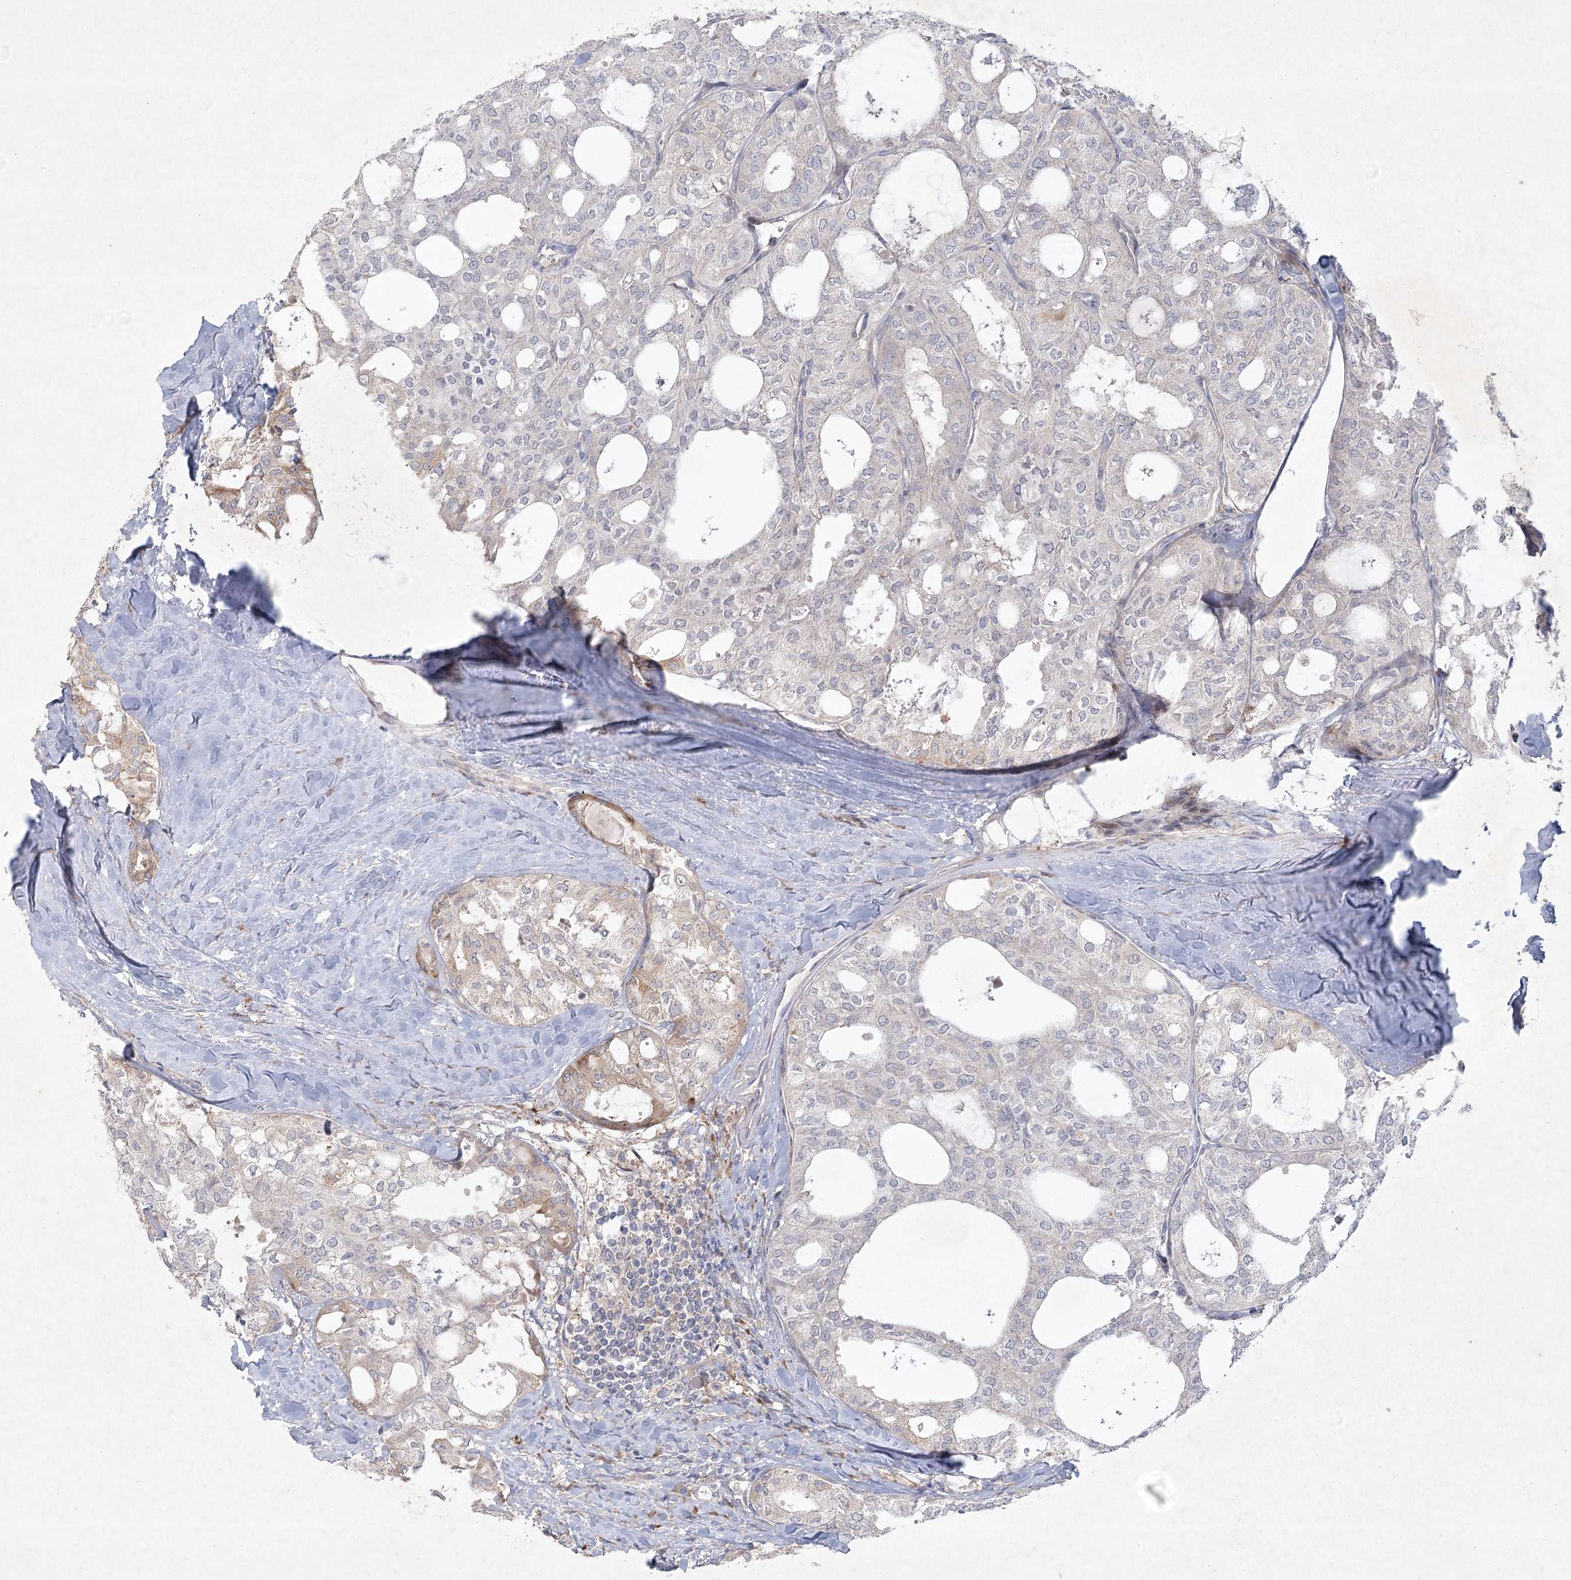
{"staining": {"intensity": "weak", "quantity": "<25%", "location": "cytoplasmic/membranous"}, "tissue": "thyroid cancer", "cell_type": "Tumor cells", "image_type": "cancer", "snomed": [{"axis": "morphology", "description": "Follicular adenoma carcinoma, NOS"}, {"axis": "topography", "description": "Thyroid gland"}], "caption": "High magnification brightfield microscopy of thyroid cancer (follicular adenoma carcinoma) stained with DAB (3,3'-diaminobenzidine) (brown) and counterstained with hematoxylin (blue): tumor cells show no significant expression.", "gene": "FAM110C", "patient": {"sex": "male", "age": 75}}